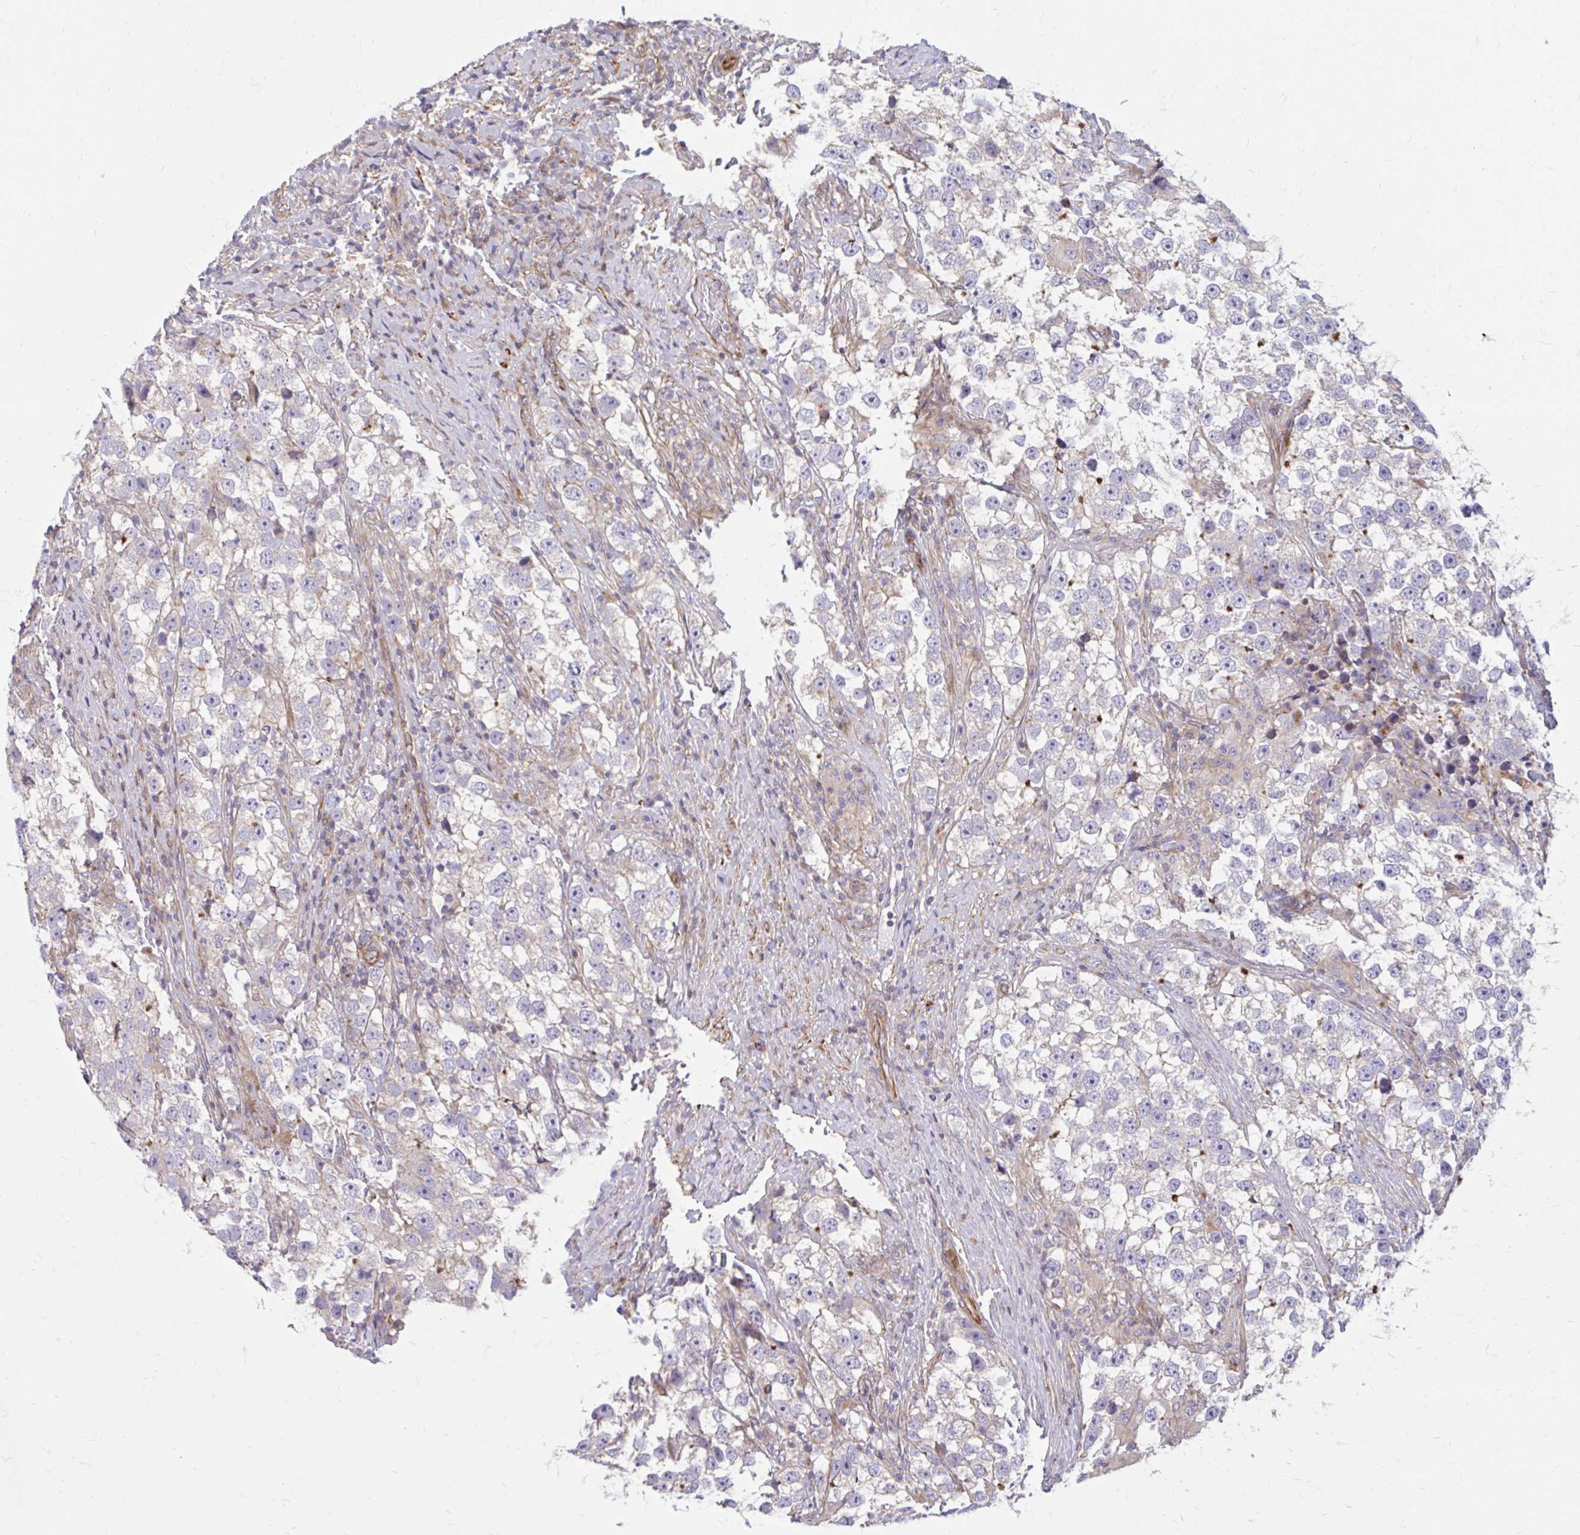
{"staining": {"intensity": "moderate", "quantity": "<25%", "location": "cytoplasmic/membranous"}, "tissue": "testis cancer", "cell_type": "Tumor cells", "image_type": "cancer", "snomed": [{"axis": "morphology", "description": "Seminoma, NOS"}, {"axis": "topography", "description": "Testis"}], "caption": "Protein expression analysis of testis seminoma reveals moderate cytoplasmic/membranous staining in about <25% of tumor cells. The protein of interest is shown in brown color, while the nuclei are stained blue.", "gene": "FAP", "patient": {"sex": "male", "age": 46}}